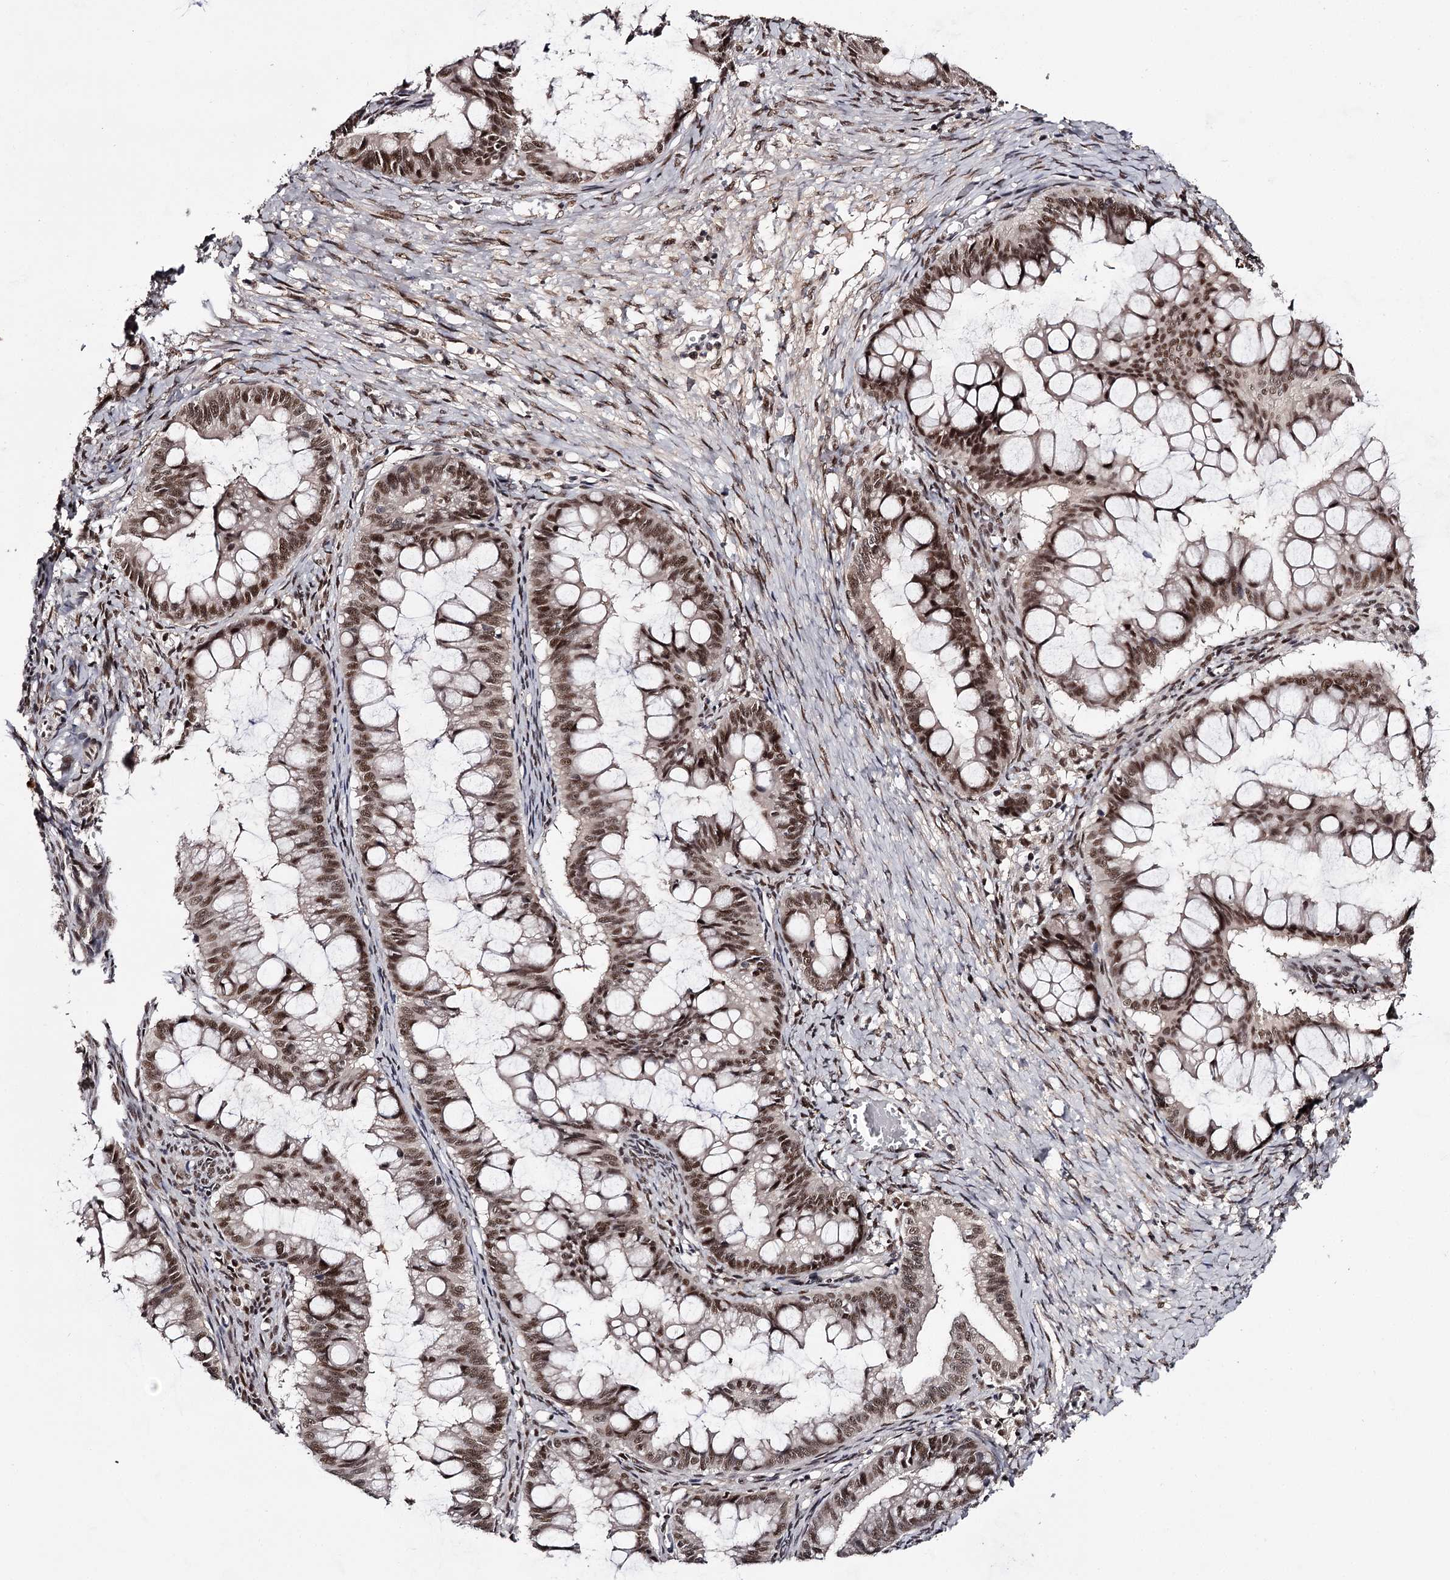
{"staining": {"intensity": "moderate", "quantity": ">75%", "location": "nuclear"}, "tissue": "ovarian cancer", "cell_type": "Tumor cells", "image_type": "cancer", "snomed": [{"axis": "morphology", "description": "Cystadenocarcinoma, mucinous, NOS"}, {"axis": "topography", "description": "Ovary"}], "caption": "A micrograph showing moderate nuclear expression in about >75% of tumor cells in mucinous cystadenocarcinoma (ovarian), as visualized by brown immunohistochemical staining.", "gene": "TTC33", "patient": {"sex": "female", "age": 73}}